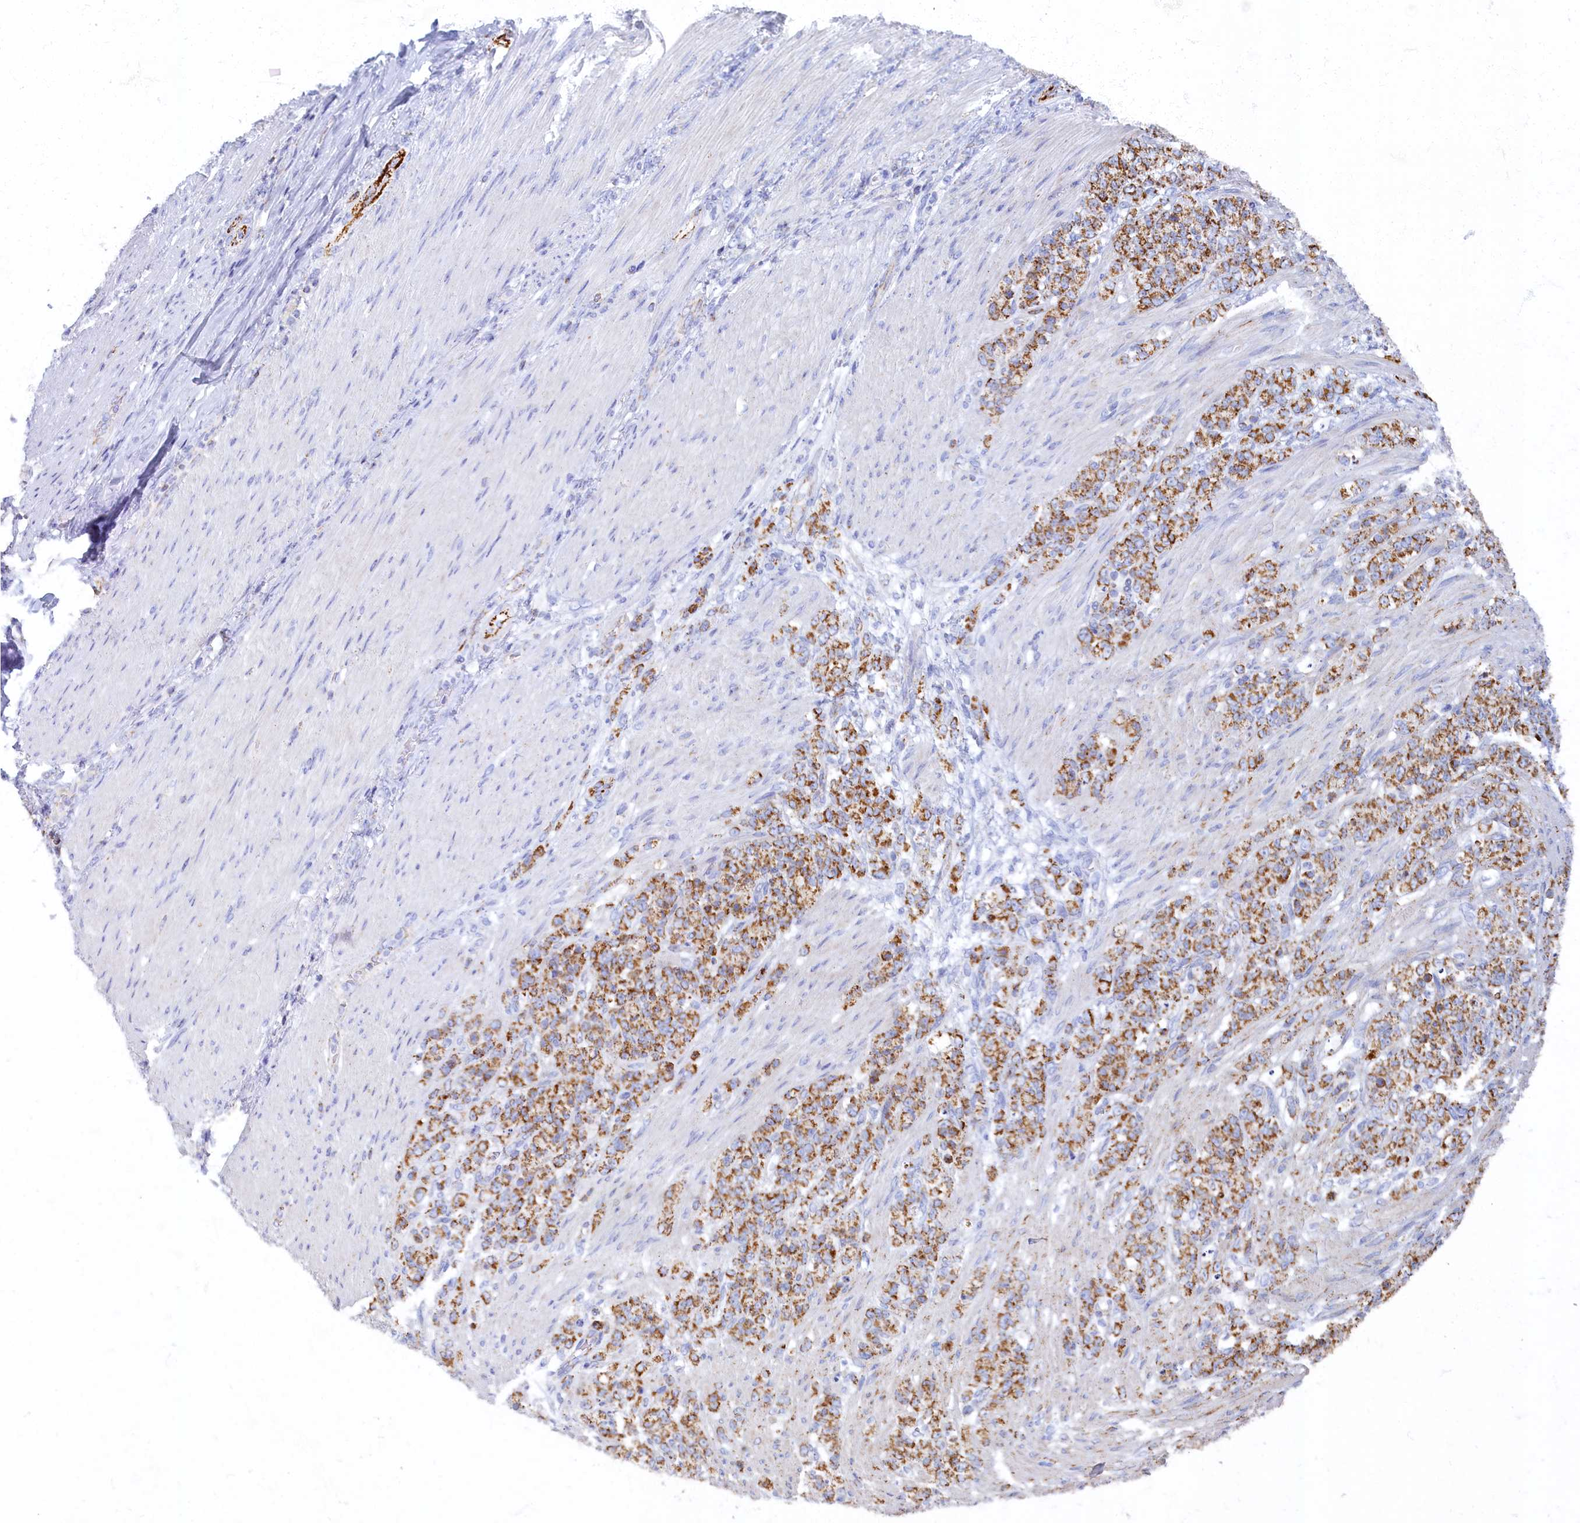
{"staining": {"intensity": "strong", "quantity": ">75%", "location": "cytoplasmic/membranous"}, "tissue": "stomach cancer", "cell_type": "Tumor cells", "image_type": "cancer", "snomed": [{"axis": "morphology", "description": "Adenocarcinoma, NOS"}, {"axis": "topography", "description": "Stomach"}], "caption": "Strong cytoplasmic/membranous expression for a protein is identified in approximately >75% of tumor cells of adenocarcinoma (stomach) using immunohistochemistry.", "gene": "OCIAD2", "patient": {"sex": "female", "age": 79}}